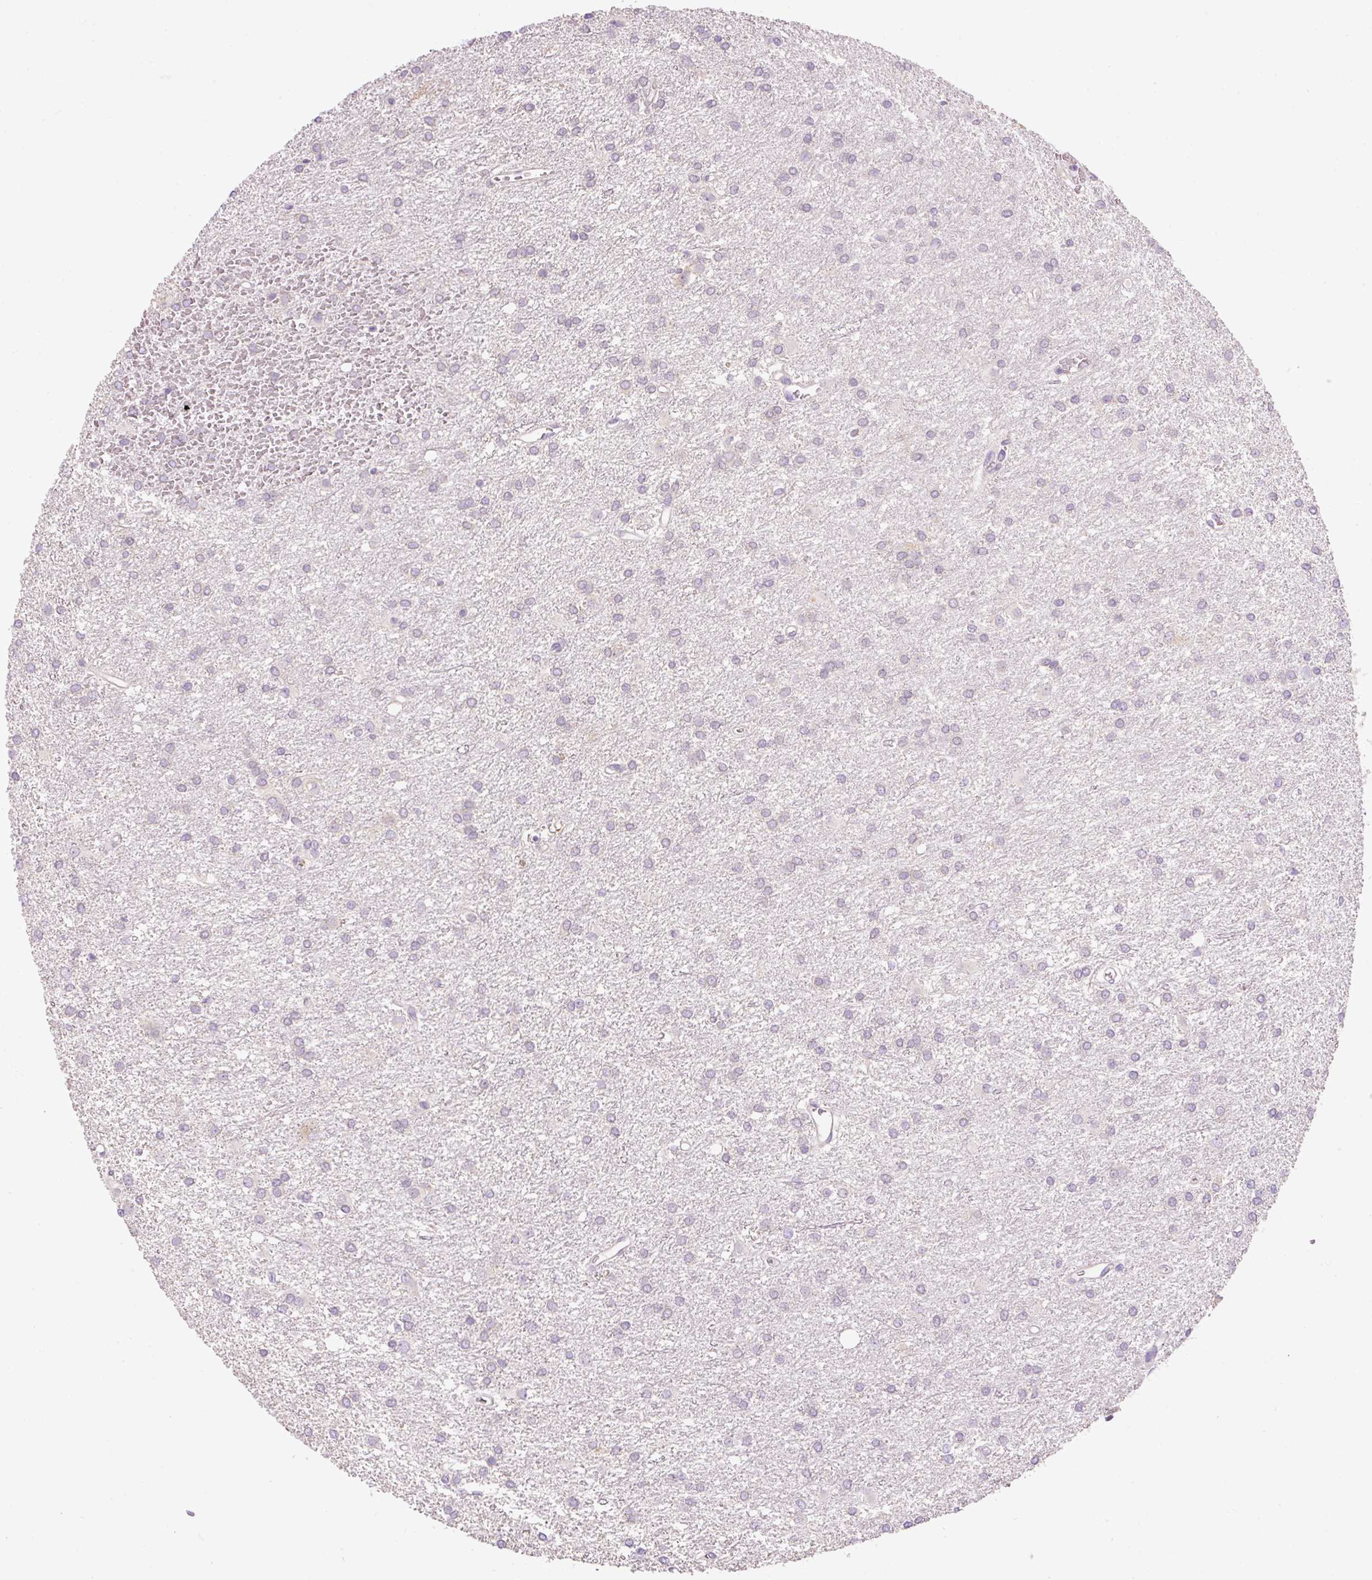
{"staining": {"intensity": "negative", "quantity": "none", "location": "none"}, "tissue": "glioma", "cell_type": "Tumor cells", "image_type": "cancer", "snomed": [{"axis": "morphology", "description": "Glioma, malignant, High grade"}, {"axis": "topography", "description": "Brain"}], "caption": "DAB (3,3'-diaminobenzidine) immunohistochemical staining of malignant glioma (high-grade) exhibits no significant expression in tumor cells.", "gene": "PNPLA5", "patient": {"sex": "female", "age": 50}}